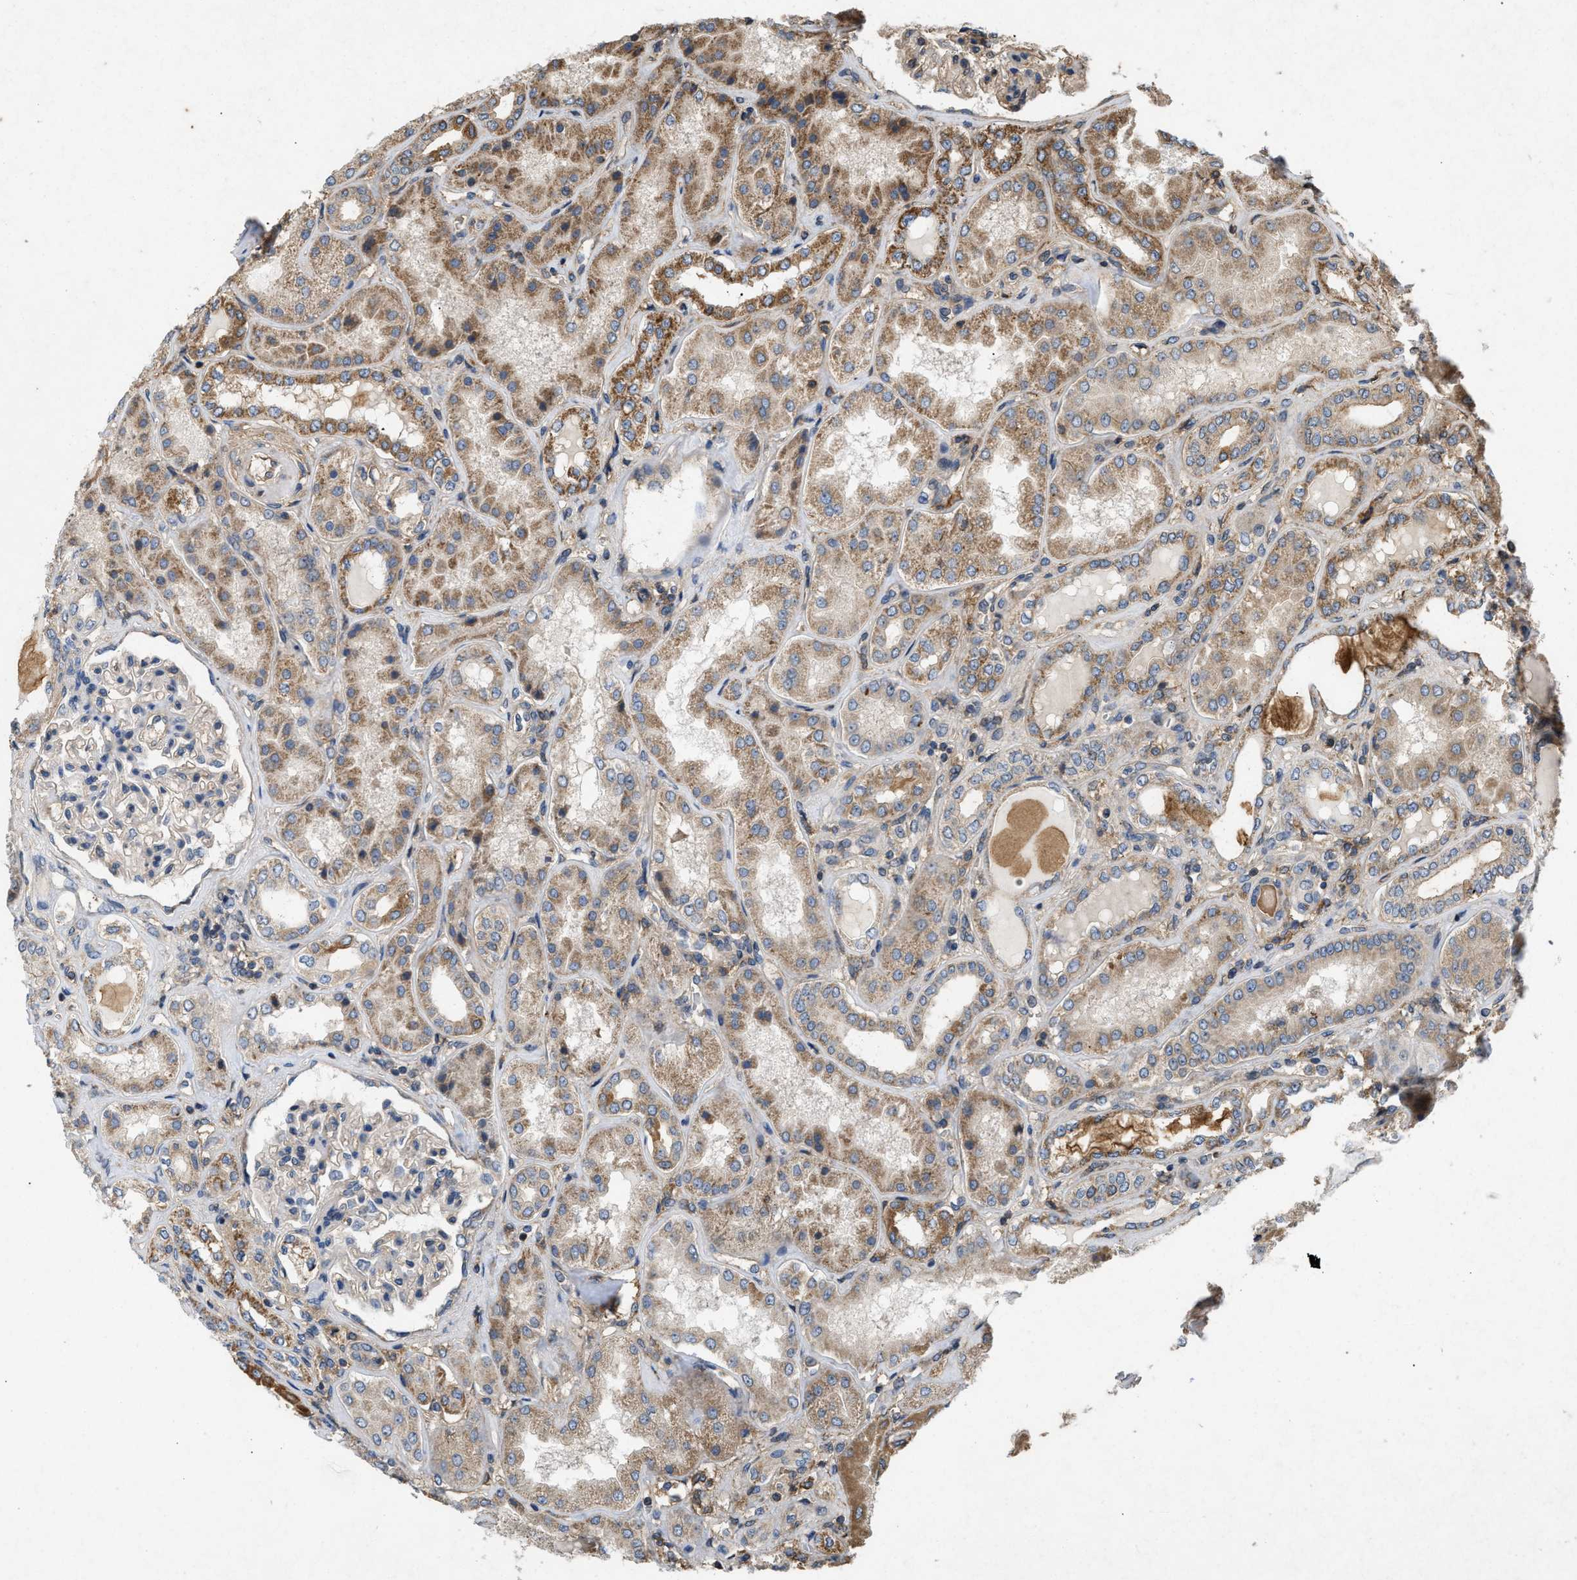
{"staining": {"intensity": "weak", "quantity": "25%-75%", "location": "cytoplasmic/membranous"}, "tissue": "kidney", "cell_type": "Cells in glomeruli", "image_type": "normal", "snomed": [{"axis": "morphology", "description": "Normal tissue, NOS"}, {"axis": "topography", "description": "Kidney"}], "caption": "This photomicrograph reveals immunohistochemistry staining of benign kidney, with low weak cytoplasmic/membranous staining in approximately 25%-75% of cells in glomeruli.", "gene": "GNB4", "patient": {"sex": "female", "age": 56}}